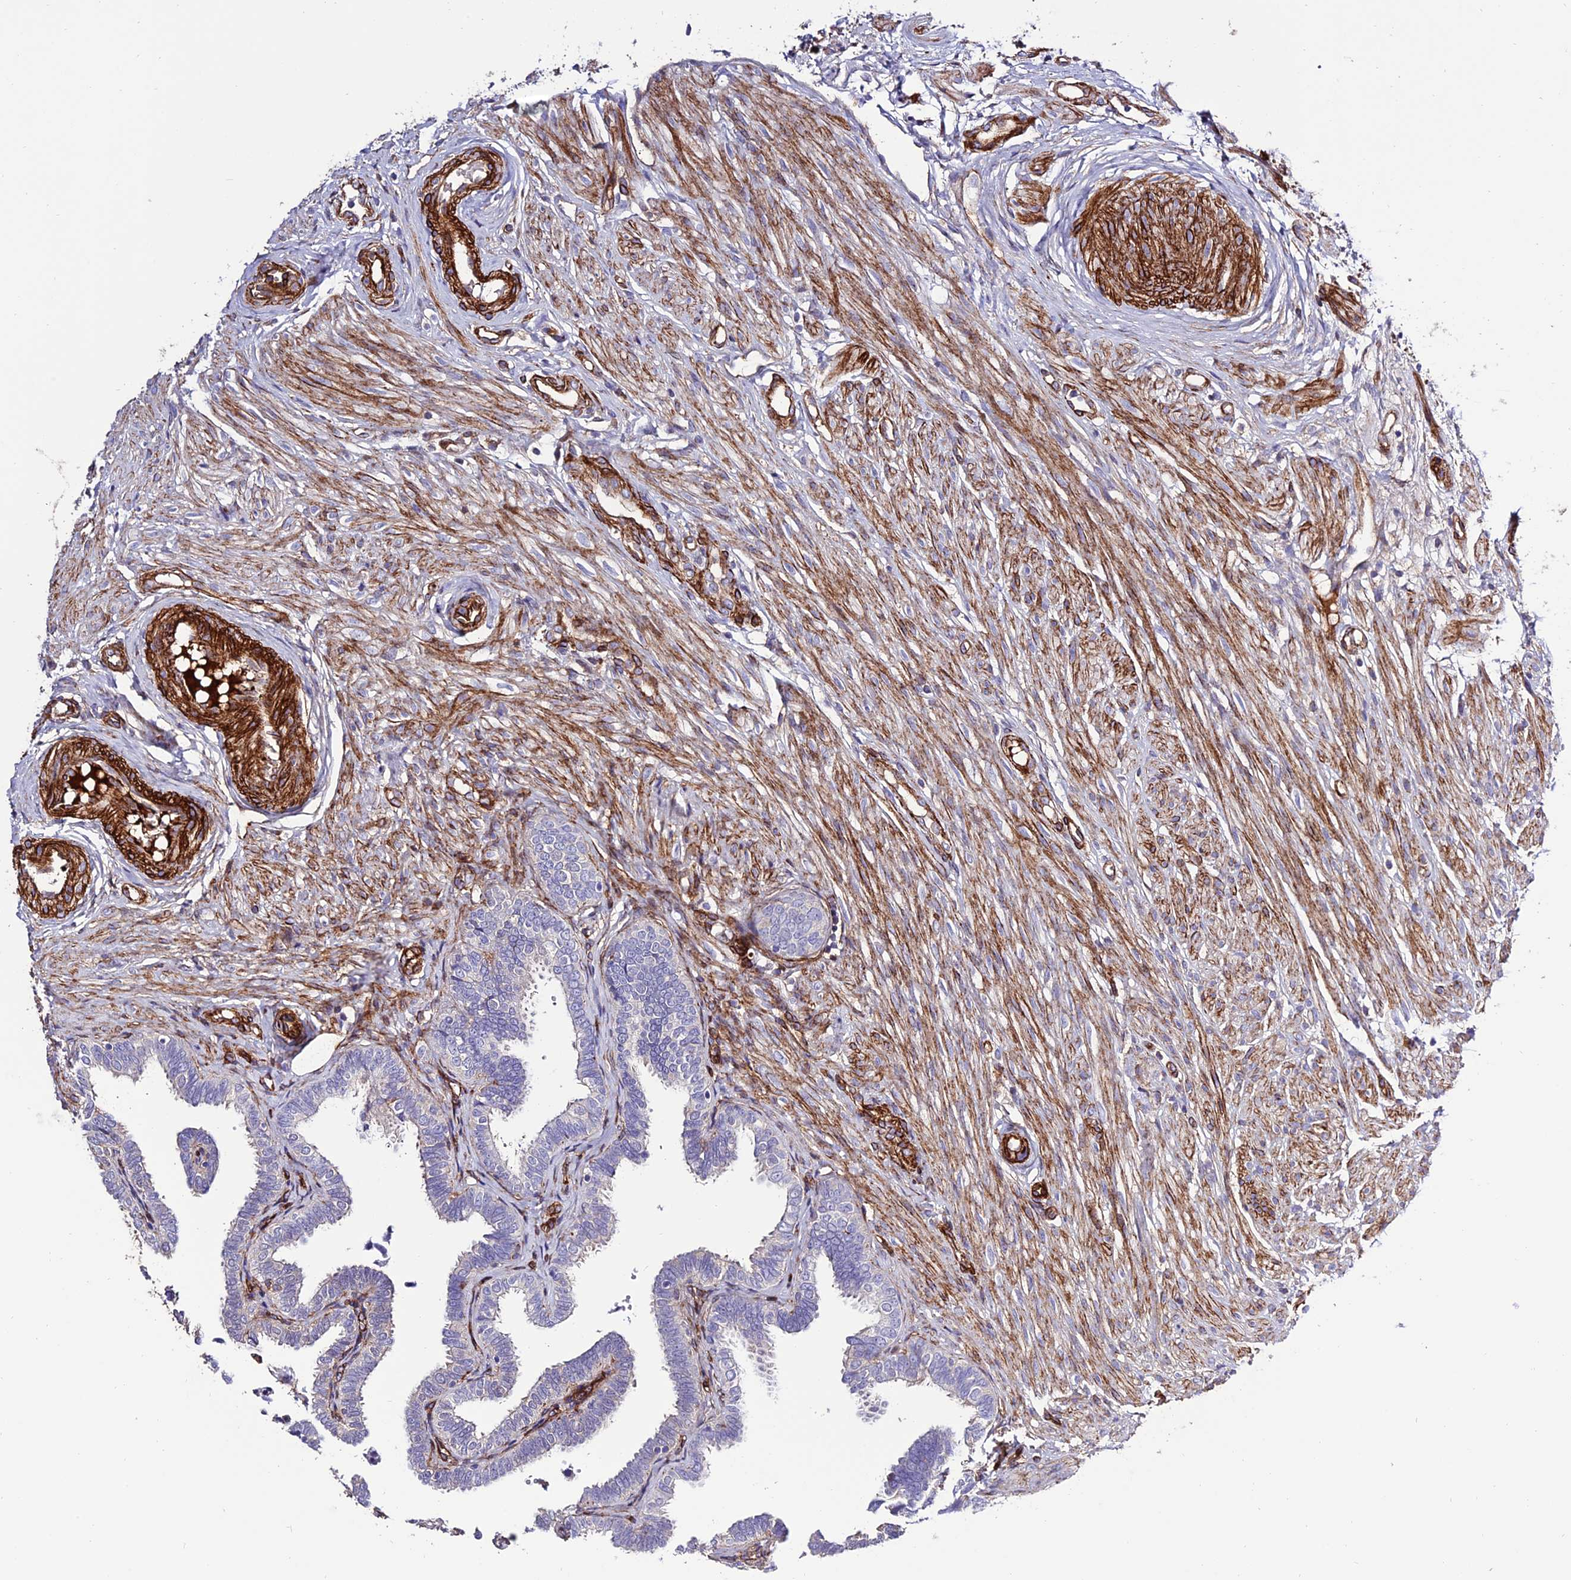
{"staining": {"intensity": "negative", "quantity": "none", "location": "none"}, "tissue": "fallopian tube", "cell_type": "Glandular cells", "image_type": "normal", "snomed": [{"axis": "morphology", "description": "Normal tissue, NOS"}, {"axis": "topography", "description": "Fallopian tube"}], "caption": "Immunohistochemistry histopathology image of normal fallopian tube: fallopian tube stained with DAB (3,3'-diaminobenzidine) exhibits no significant protein staining in glandular cells.", "gene": "REX1BD", "patient": {"sex": "female", "age": 39}}